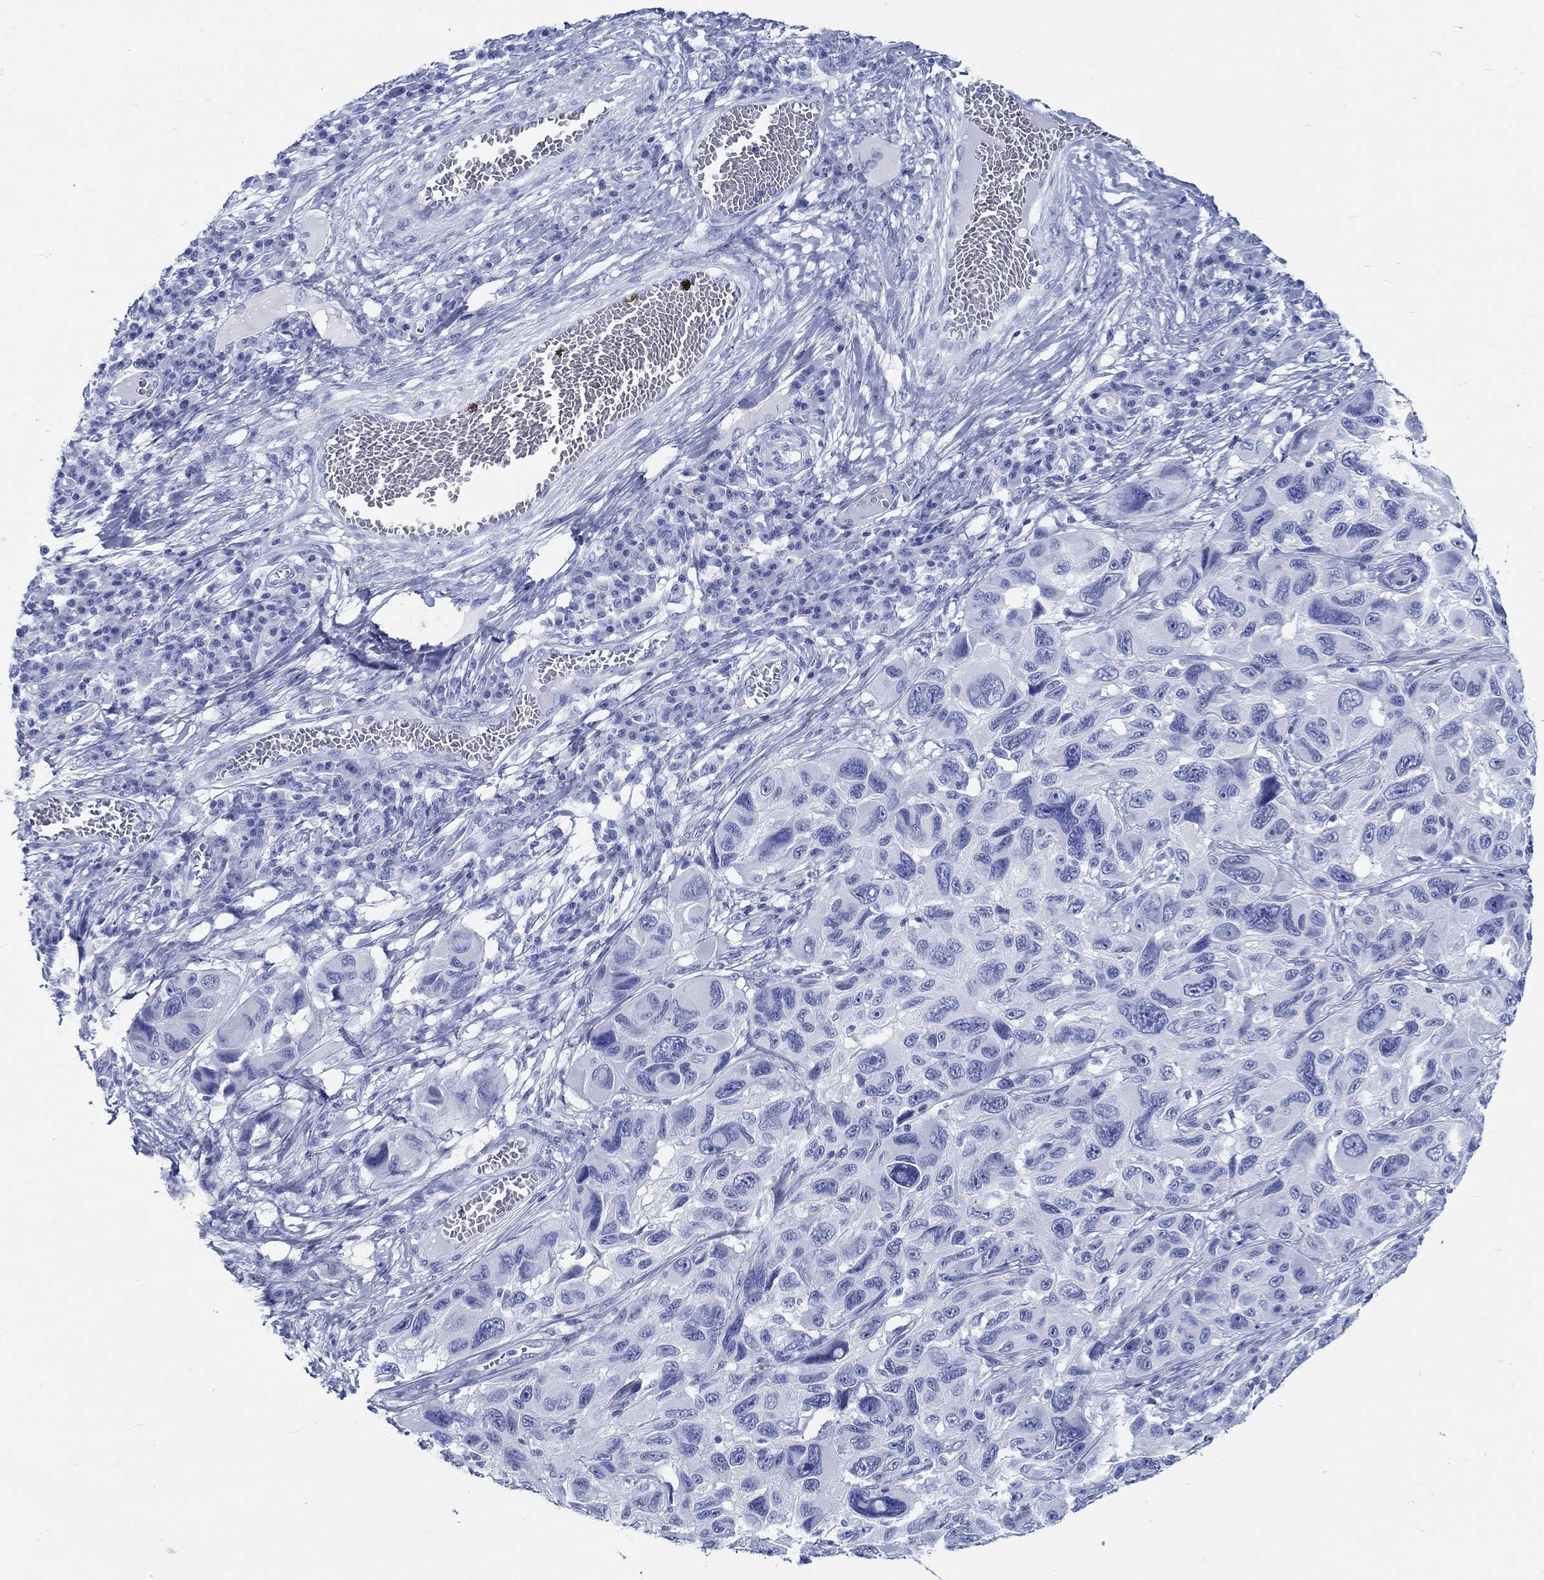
{"staining": {"intensity": "negative", "quantity": "none", "location": "none"}, "tissue": "melanoma", "cell_type": "Tumor cells", "image_type": "cancer", "snomed": [{"axis": "morphology", "description": "Malignant melanoma, NOS"}, {"axis": "topography", "description": "Skin"}], "caption": "Tumor cells are negative for brown protein staining in malignant melanoma.", "gene": "RD3L", "patient": {"sex": "male", "age": 53}}